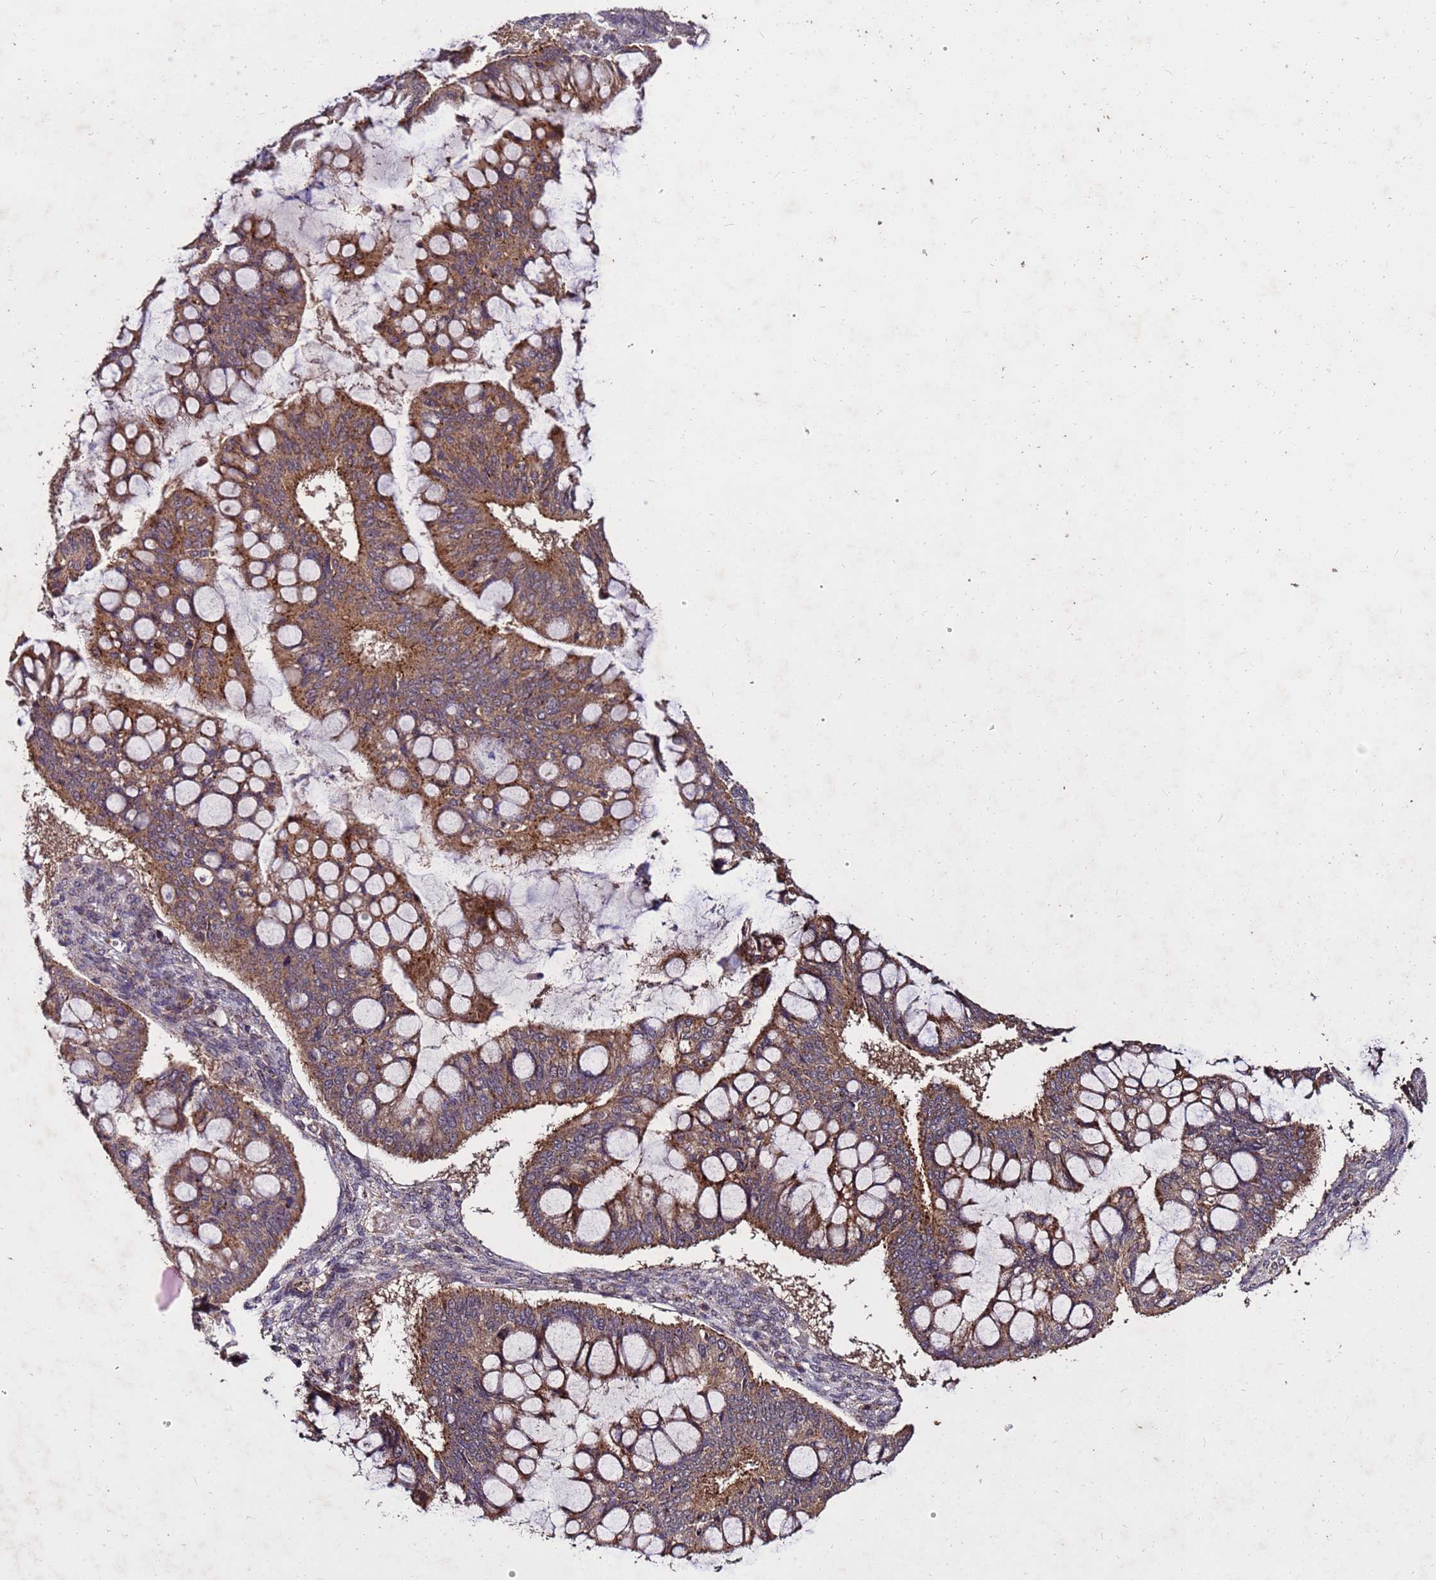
{"staining": {"intensity": "strong", "quantity": ">75%", "location": "cytoplasmic/membranous"}, "tissue": "ovarian cancer", "cell_type": "Tumor cells", "image_type": "cancer", "snomed": [{"axis": "morphology", "description": "Cystadenocarcinoma, mucinous, NOS"}, {"axis": "topography", "description": "Ovary"}], "caption": "Ovarian mucinous cystadenocarcinoma tissue exhibits strong cytoplasmic/membranous positivity in about >75% of tumor cells, visualized by immunohistochemistry. (DAB IHC, brown staining for protein, blue staining for nuclei).", "gene": "TOR4A", "patient": {"sex": "female", "age": 73}}